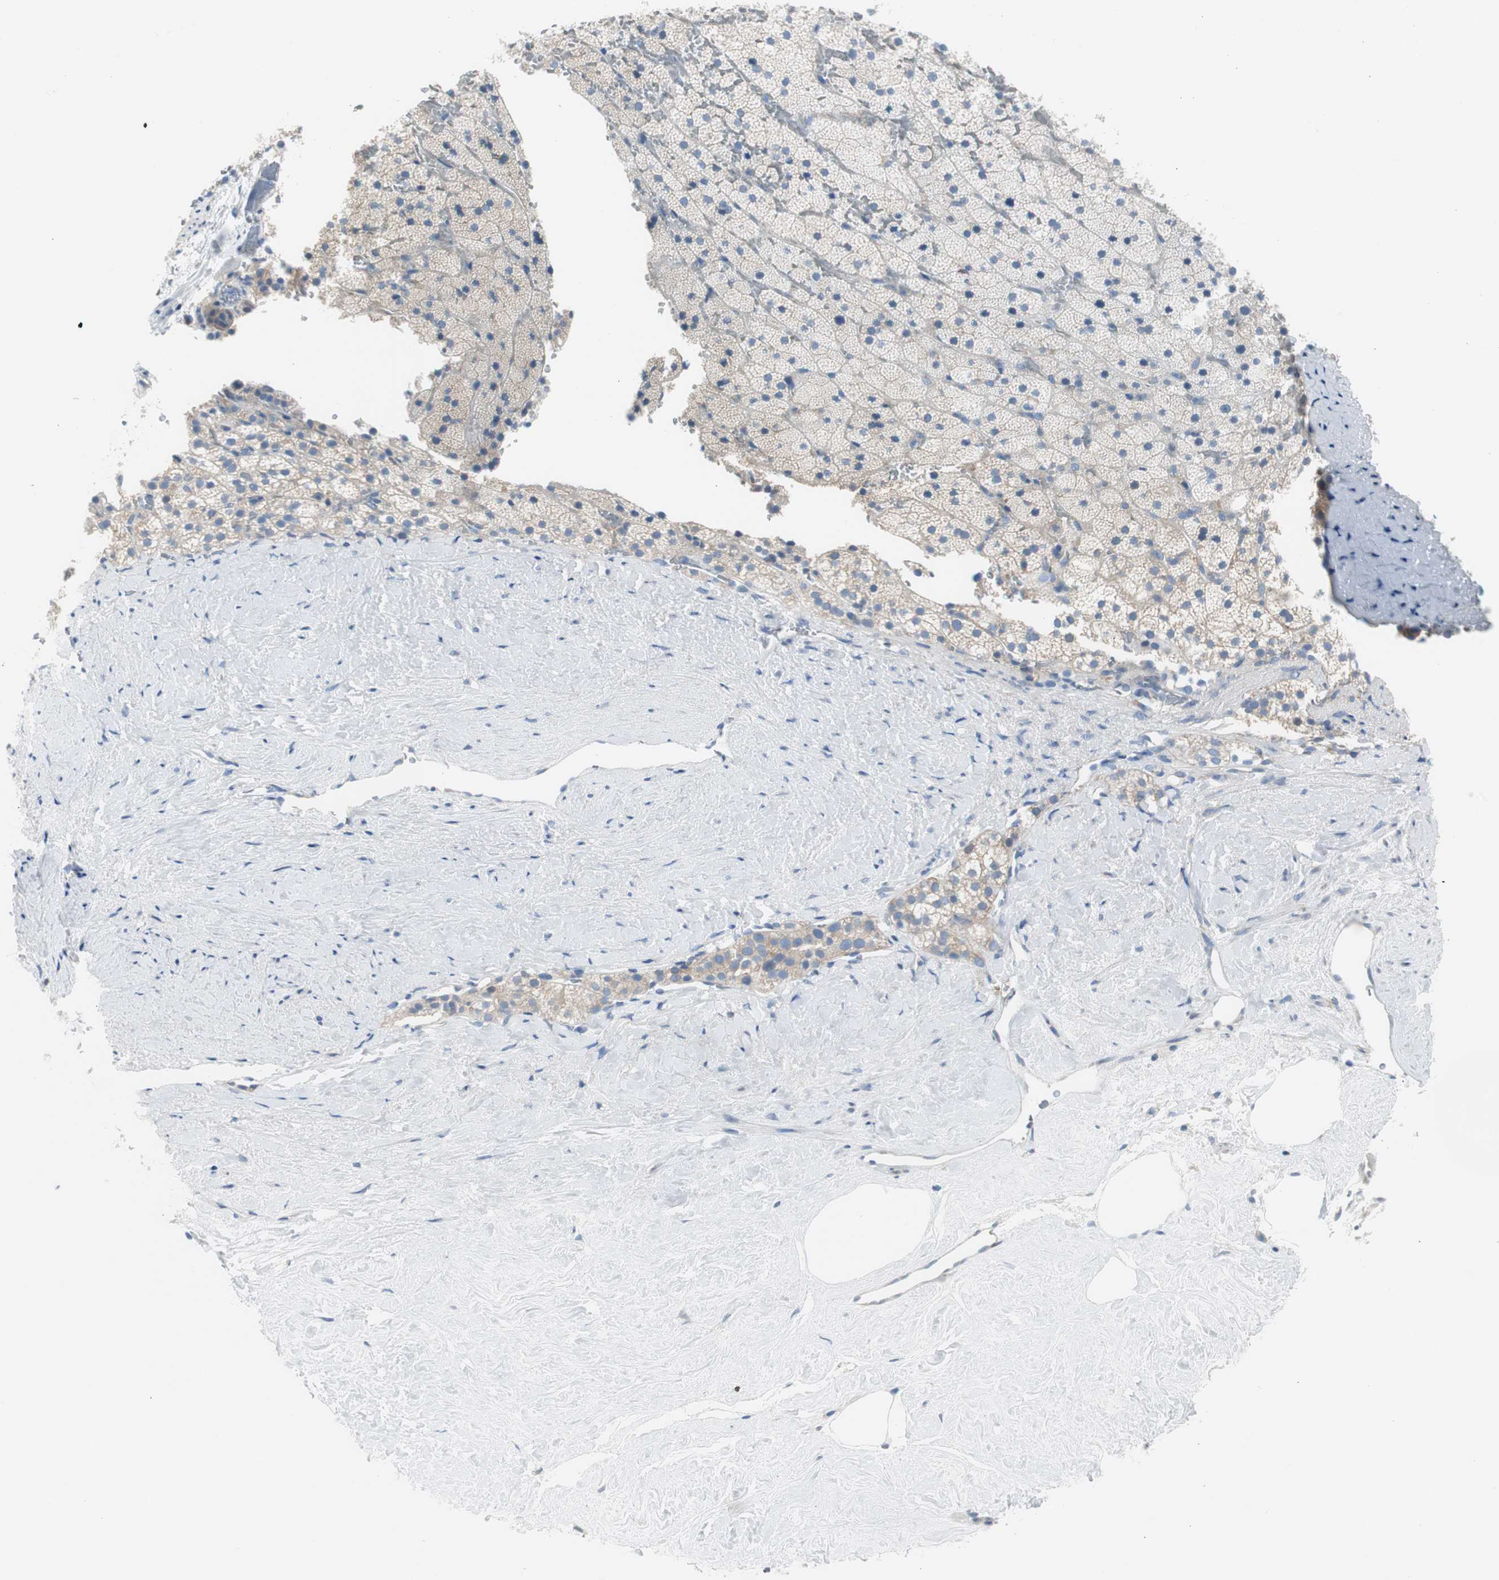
{"staining": {"intensity": "moderate", "quantity": "<25%", "location": "cytoplasmic/membranous"}, "tissue": "adrenal gland", "cell_type": "Glandular cells", "image_type": "normal", "snomed": [{"axis": "morphology", "description": "Normal tissue, NOS"}, {"axis": "topography", "description": "Adrenal gland"}], "caption": "High-power microscopy captured an immunohistochemistry (IHC) image of benign adrenal gland, revealing moderate cytoplasmic/membranous positivity in approximately <25% of glandular cells. The staining was performed using DAB, with brown indicating positive protein expression. Nuclei are stained blue with hematoxylin.", "gene": "RPS12", "patient": {"sex": "male", "age": 35}}